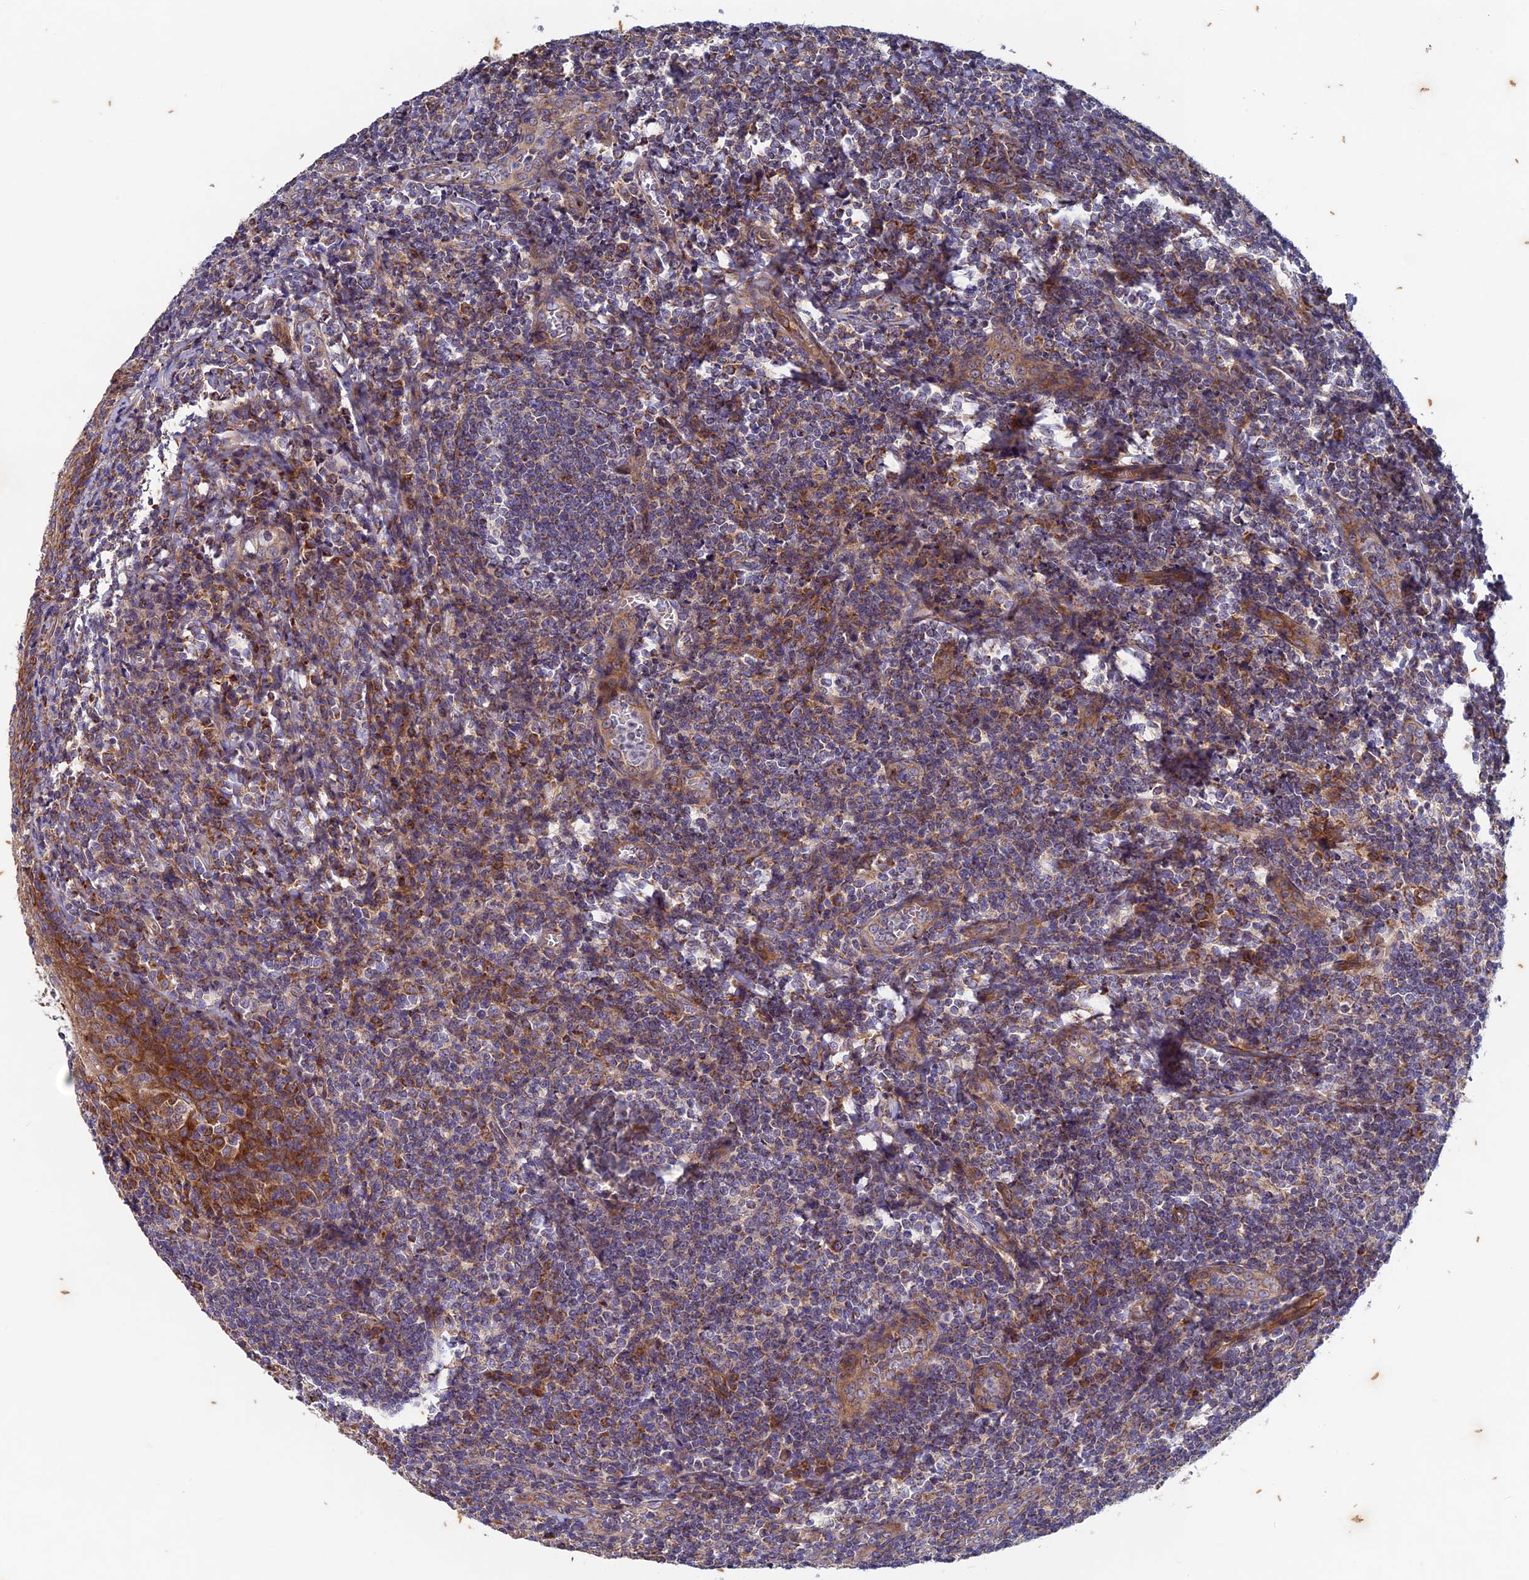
{"staining": {"intensity": "moderate", "quantity": "<25%", "location": "cytoplasmic/membranous"}, "tissue": "tonsil", "cell_type": "Germinal center cells", "image_type": "normal", "snomed": [{"axis": "morphology", "description": "Normal tissue, NOS"}, {"axis": "topography", "description": "Tonsil"}], "caption": "Tonsil stained for a protein (brown) demonstrates moderate cytoplasmic/membranous positive staining in about <25% of germinal center cells.", "gene": "AP4S1", "patient": {"sex": "male", "age": 27}}